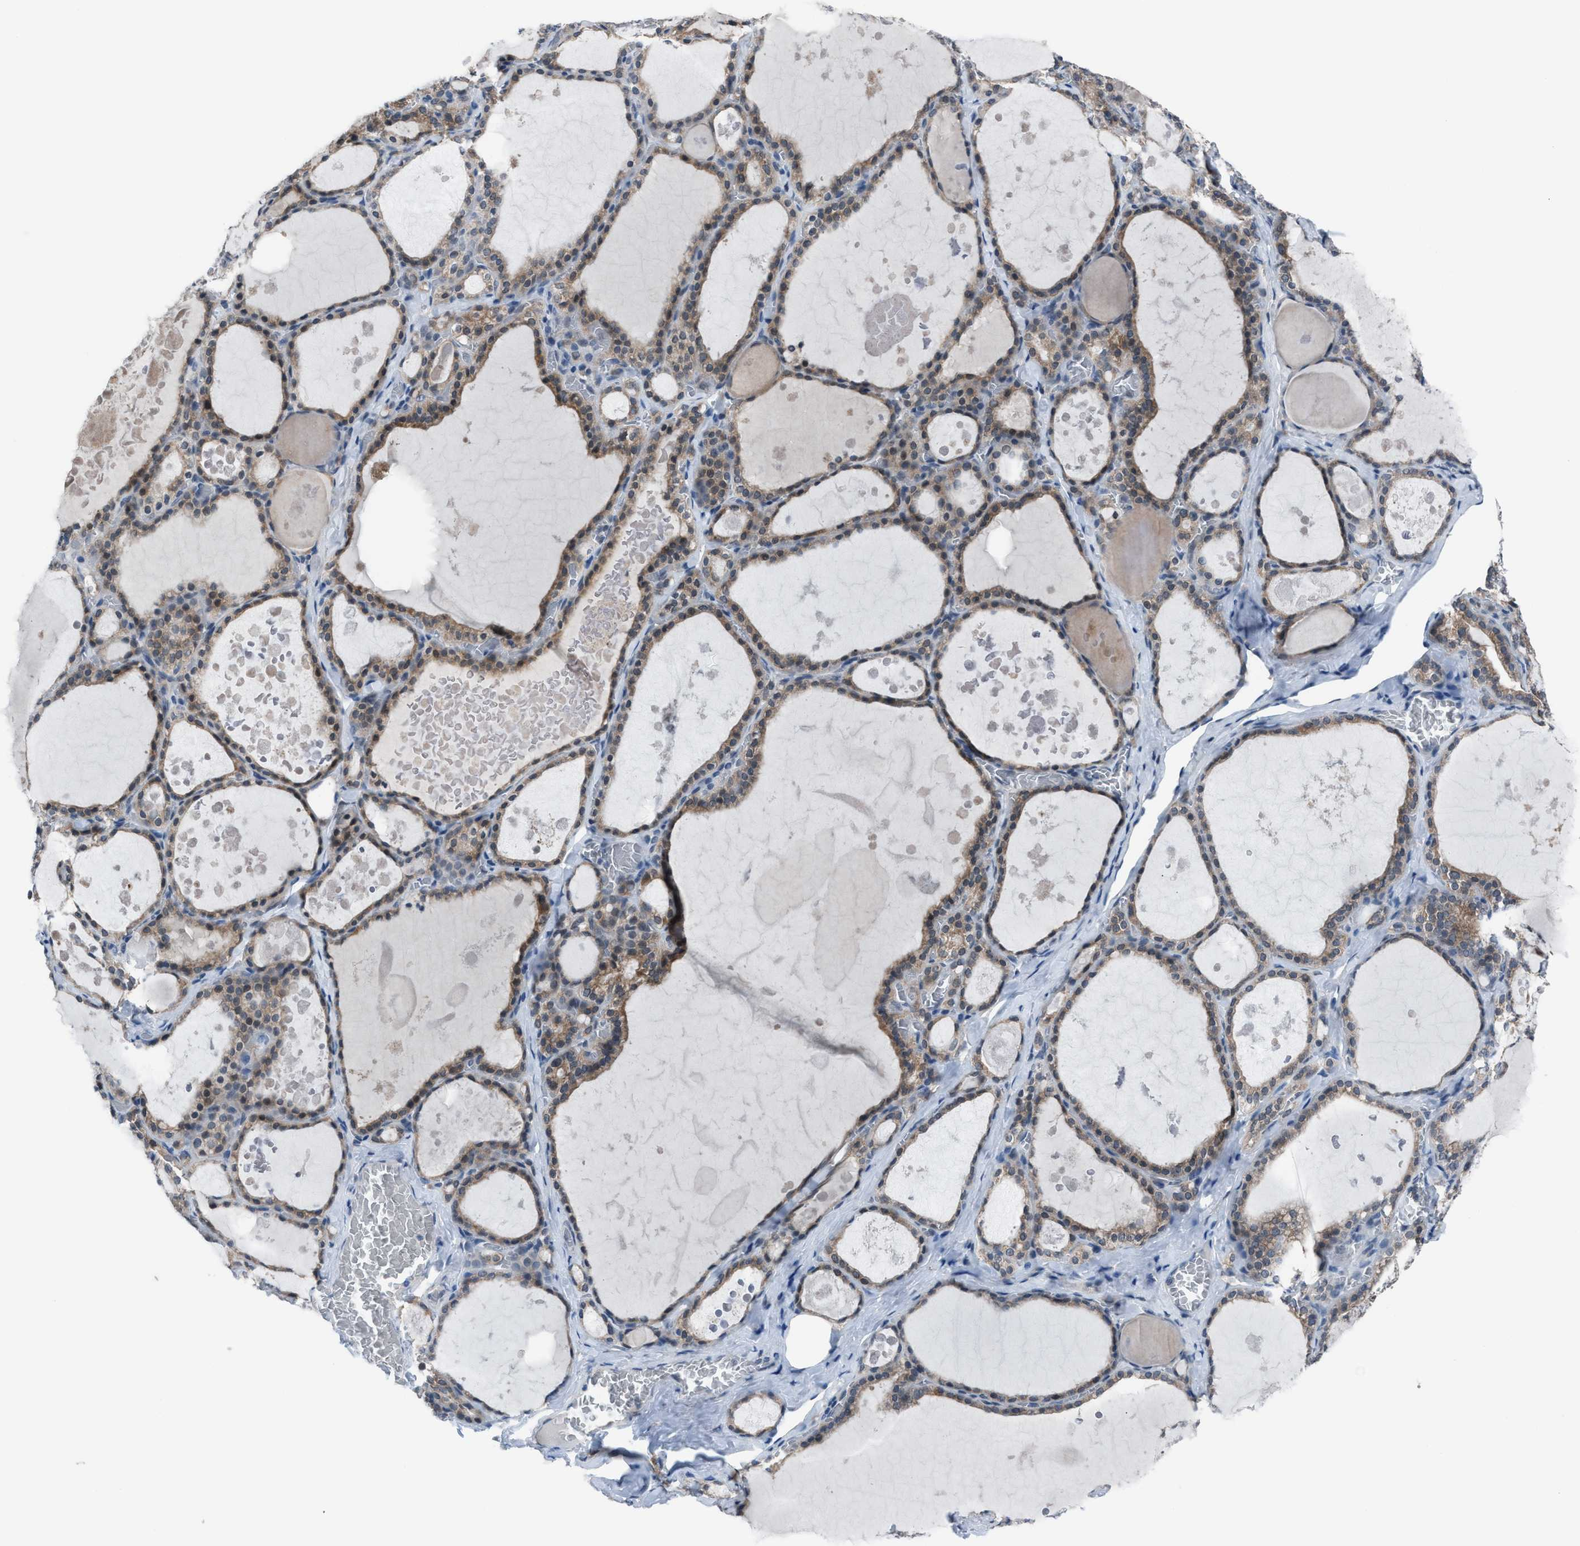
{"staining": {"intensity": "moderate", "quantity": ">75%", "location": "cytoplasmic/membranous"}, "tissue": "thyroid gland", "cell_type": "Glandular cells", "image_type": "normal", "snomed": [{"axis": "morphology", "description": "Normal tissue, NOS"}, {"axis": "topography", "description": "Thyroid gland"}], "caption": "Immunohistochemical staining of benign thyroid gland demonstrates medium levels of moderate cytoplasmic/membranous expression in about >75% of glandular cells.", "gene": "ANAPC11", "patient": {"sex": "male", "age": 56}}